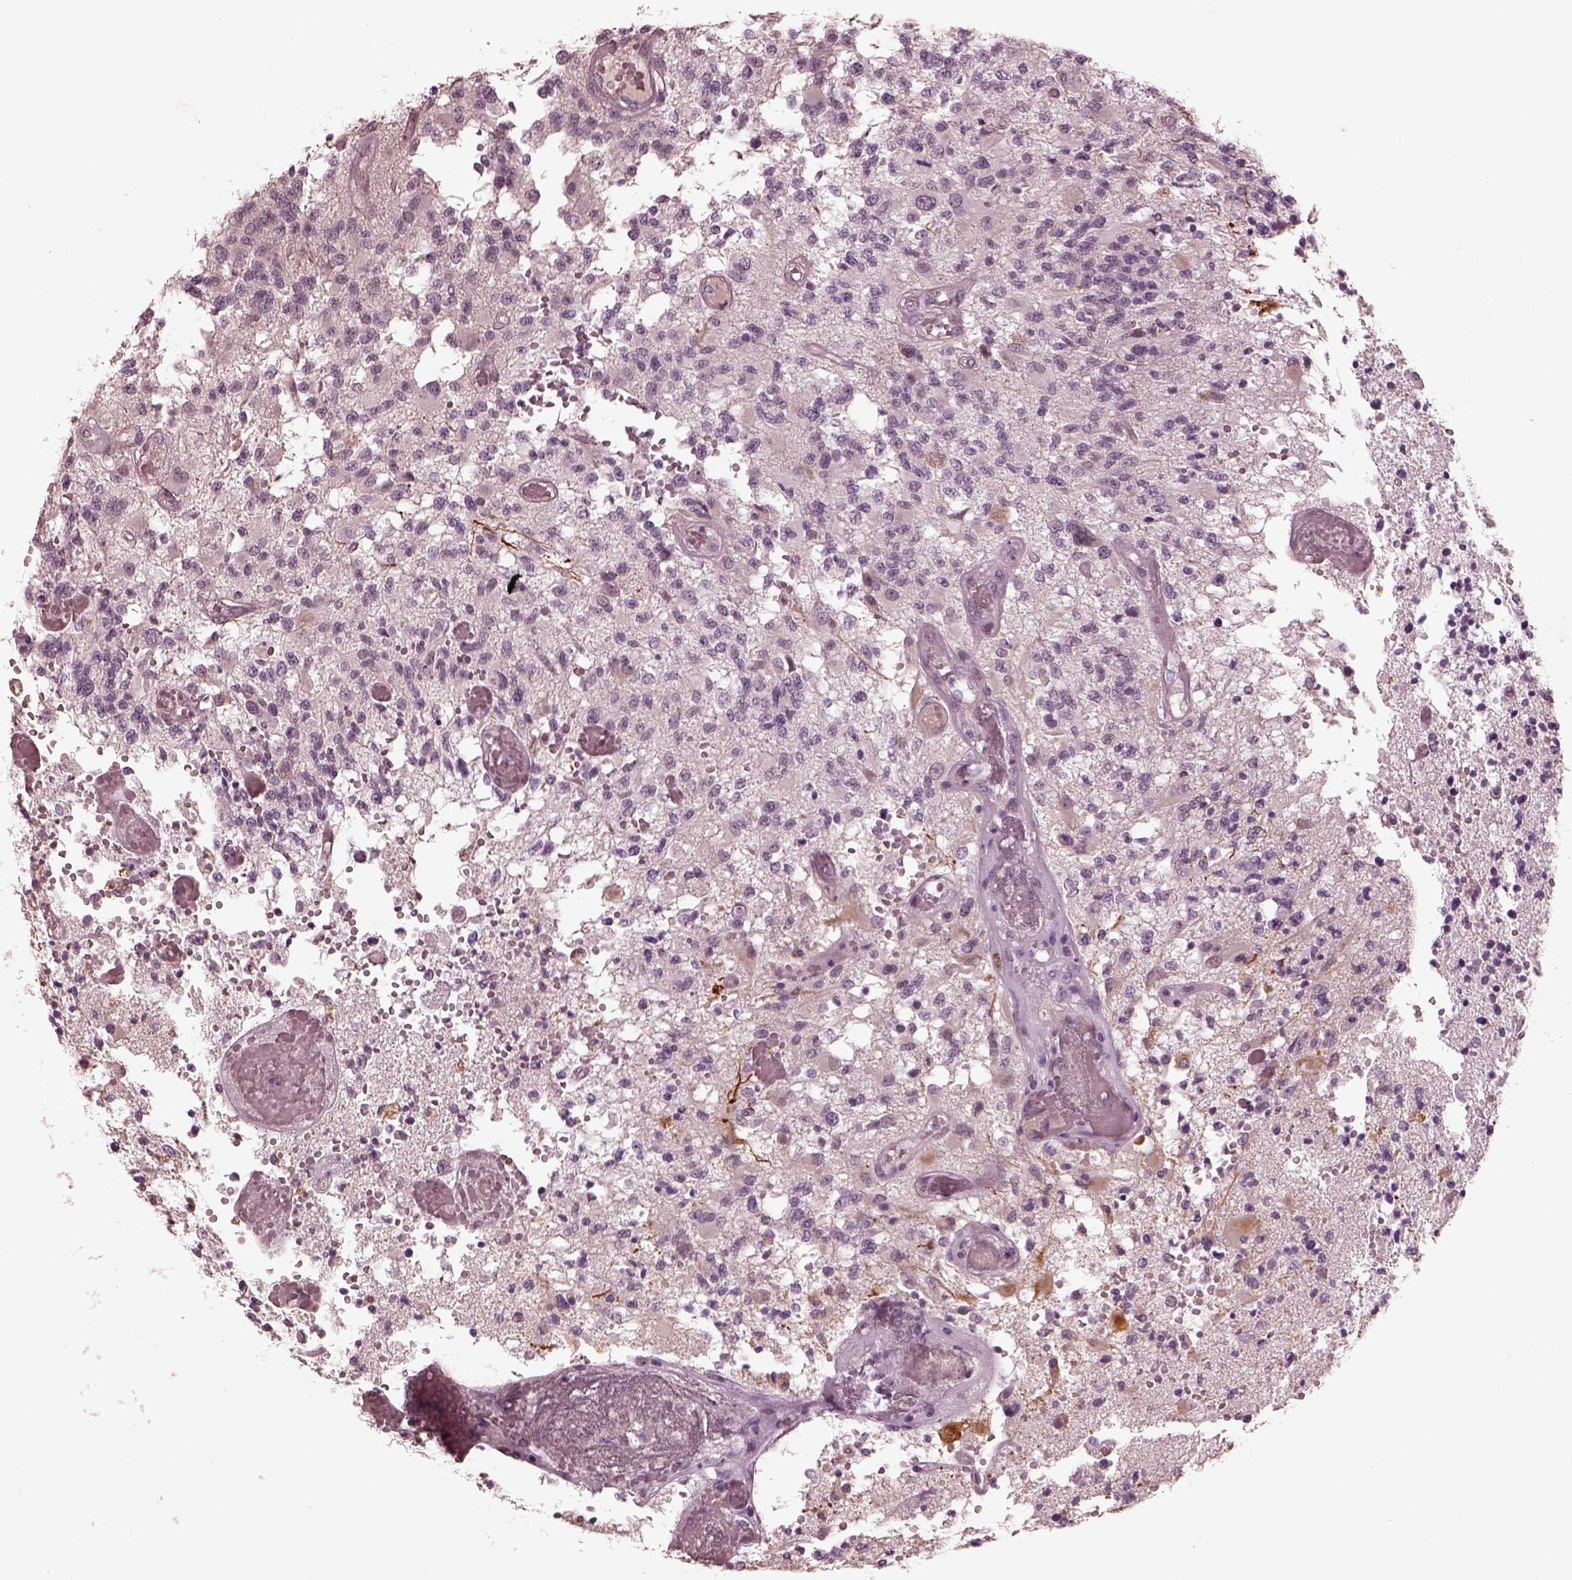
{"staining": {"intensity": "negative", "quantity": "none", "location": "none"}, "tissue": "glioma", "cell_type": "Tumor cells", "image_type": "cancer", "snomed": [{"axis": "morphology", "description": "Glioma, malignant, High grade"}, {"axis": "topography", "description": "Brain"}], "caption": "Image shows no significant protein expression in tumor cells of high-grade glioma (malignant).", "gene": "ADRB3", "patient": {"sex": "female", "age": 63}}